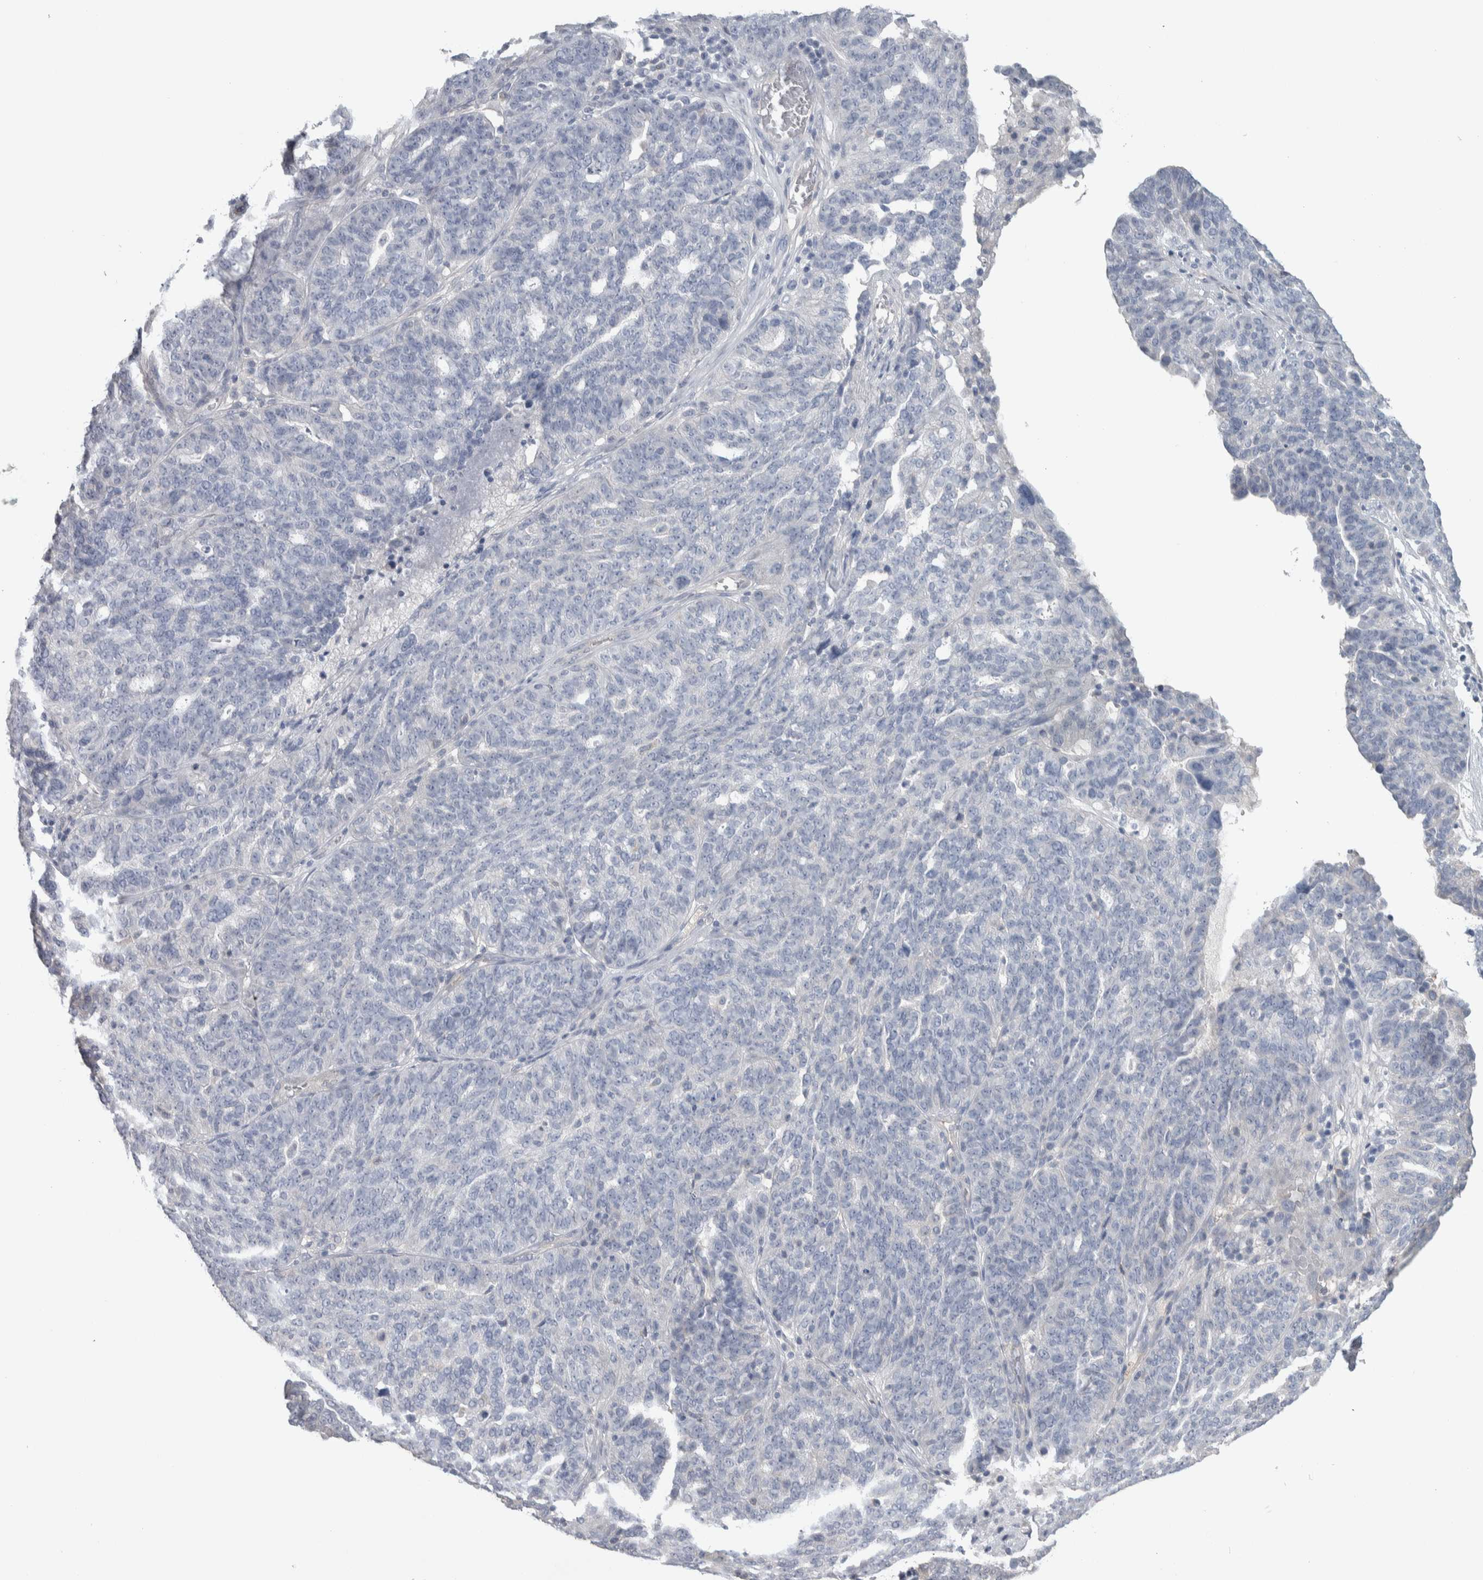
{"staining": {"intensity": "negative", "quantity": "none", "location": "none"}, "tissue": "ovarian cancer", "cell_type": "Tumor cells", "image_type": "cancer", "snomed": [{"axis": "morphology", "description": "Cystadenocarcinoma, serous, NOS"}, {"axis": "topography", "description": "Ovary"}], "caption": "This is an immunohistochemistry (IHC) micrograph of serous cystadenocarcinoma (ovarian). There is no expression in tumor cells.", "gene": "GPHN", "patient": {"sex": "female", "age": 59}}